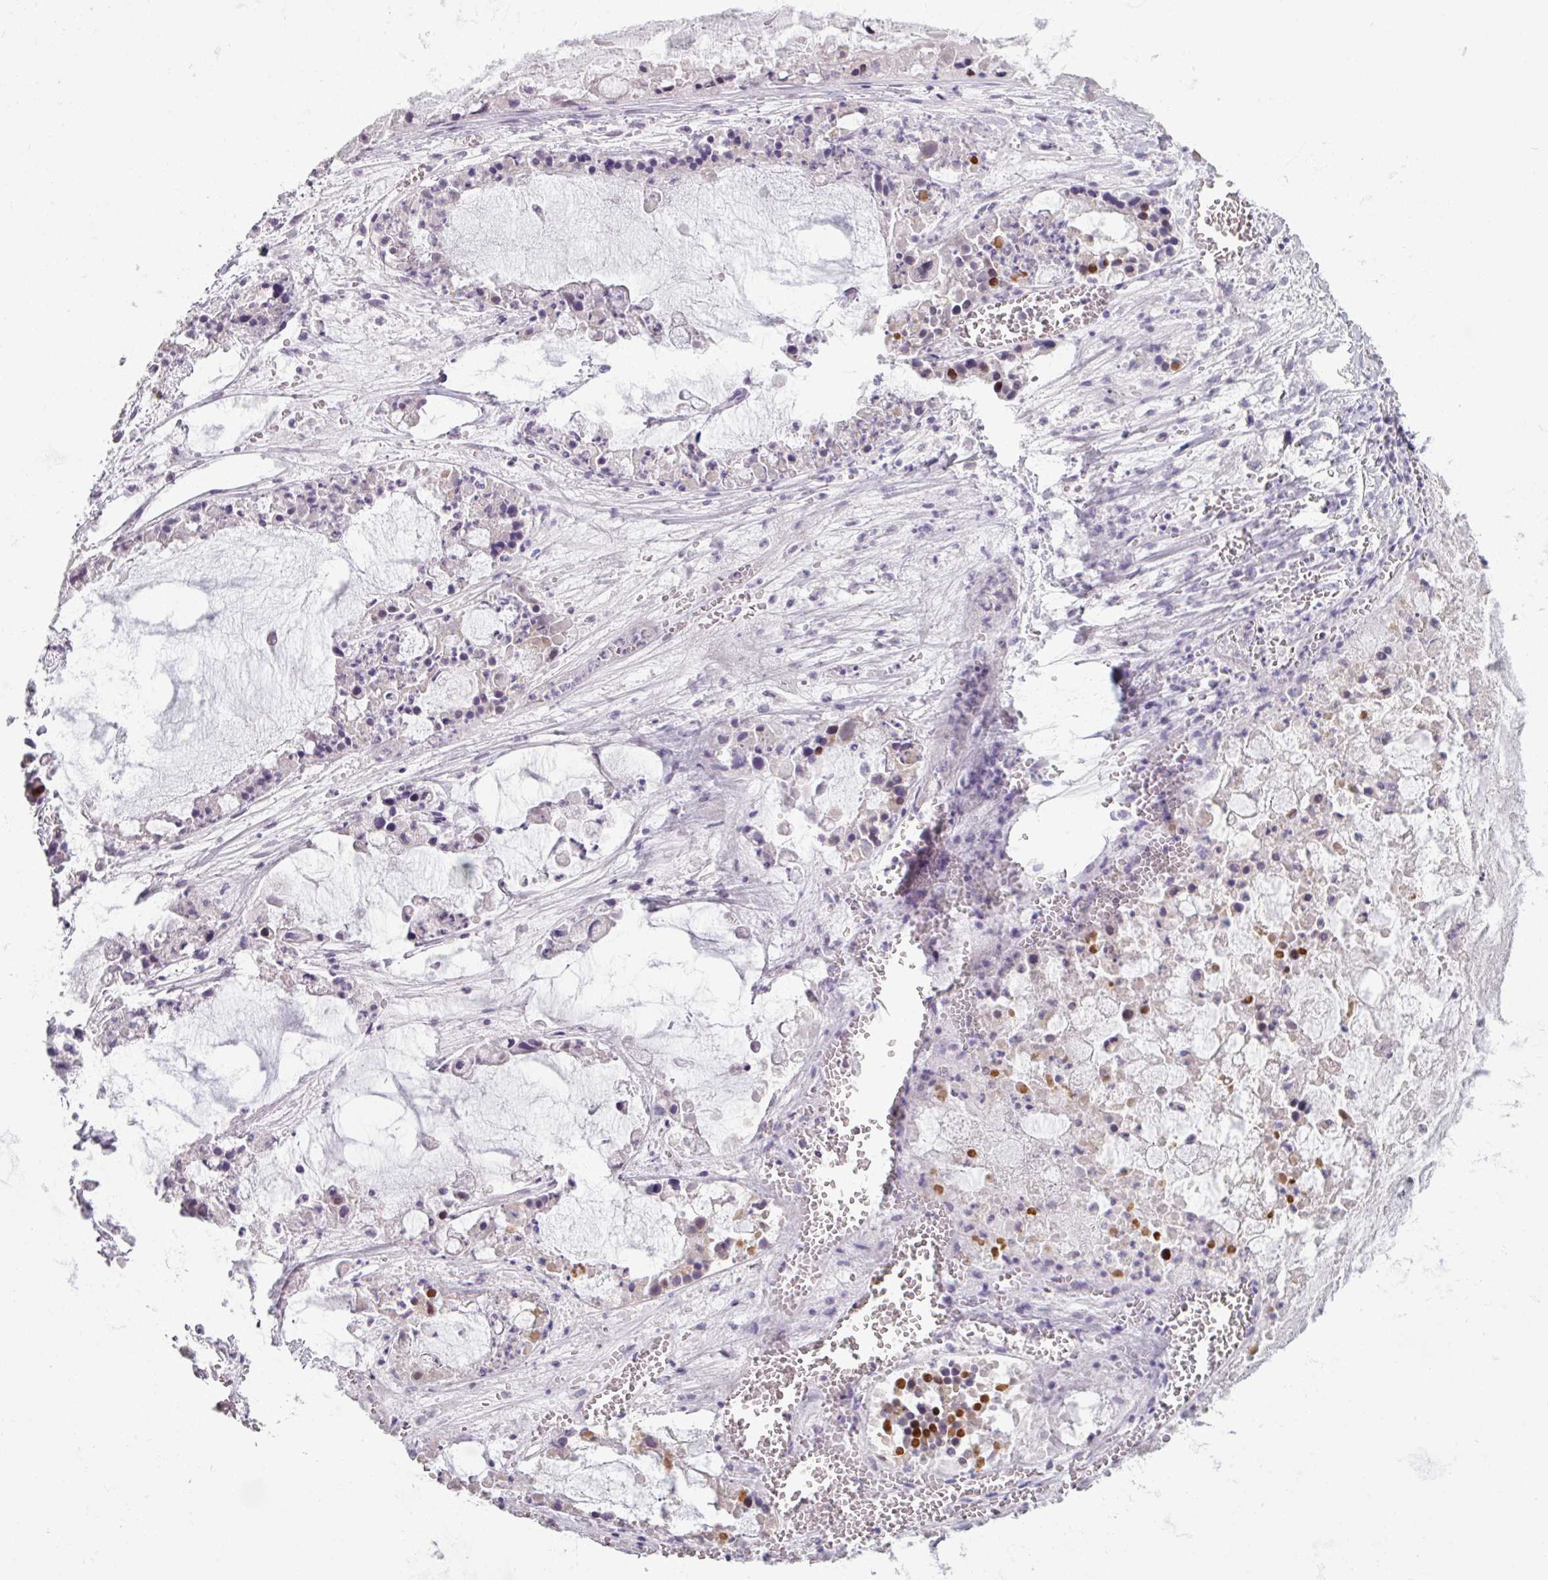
{"staining": {"intensity": "strong", "quantity": "<25%", "location": "nuclear"}, "tissue": "ovarian cancer", "cell_type": "Tumor cells", "image_type": "cancer", "snomed": [{"axis": "morphology", "description": "Cystadenocarcinoma, mucinous, NOS"}, {"axis": "topography", "description": "Ovary"}], "caption": "Human ovarian cancer (mucinous cystadenocarcinoma) stained for a protein (brown) shows strong nuclear positive positivity in about <25% of tumor cells.", "gene": "ATAD2", "patient": {"sex": "female", "age": 63}}